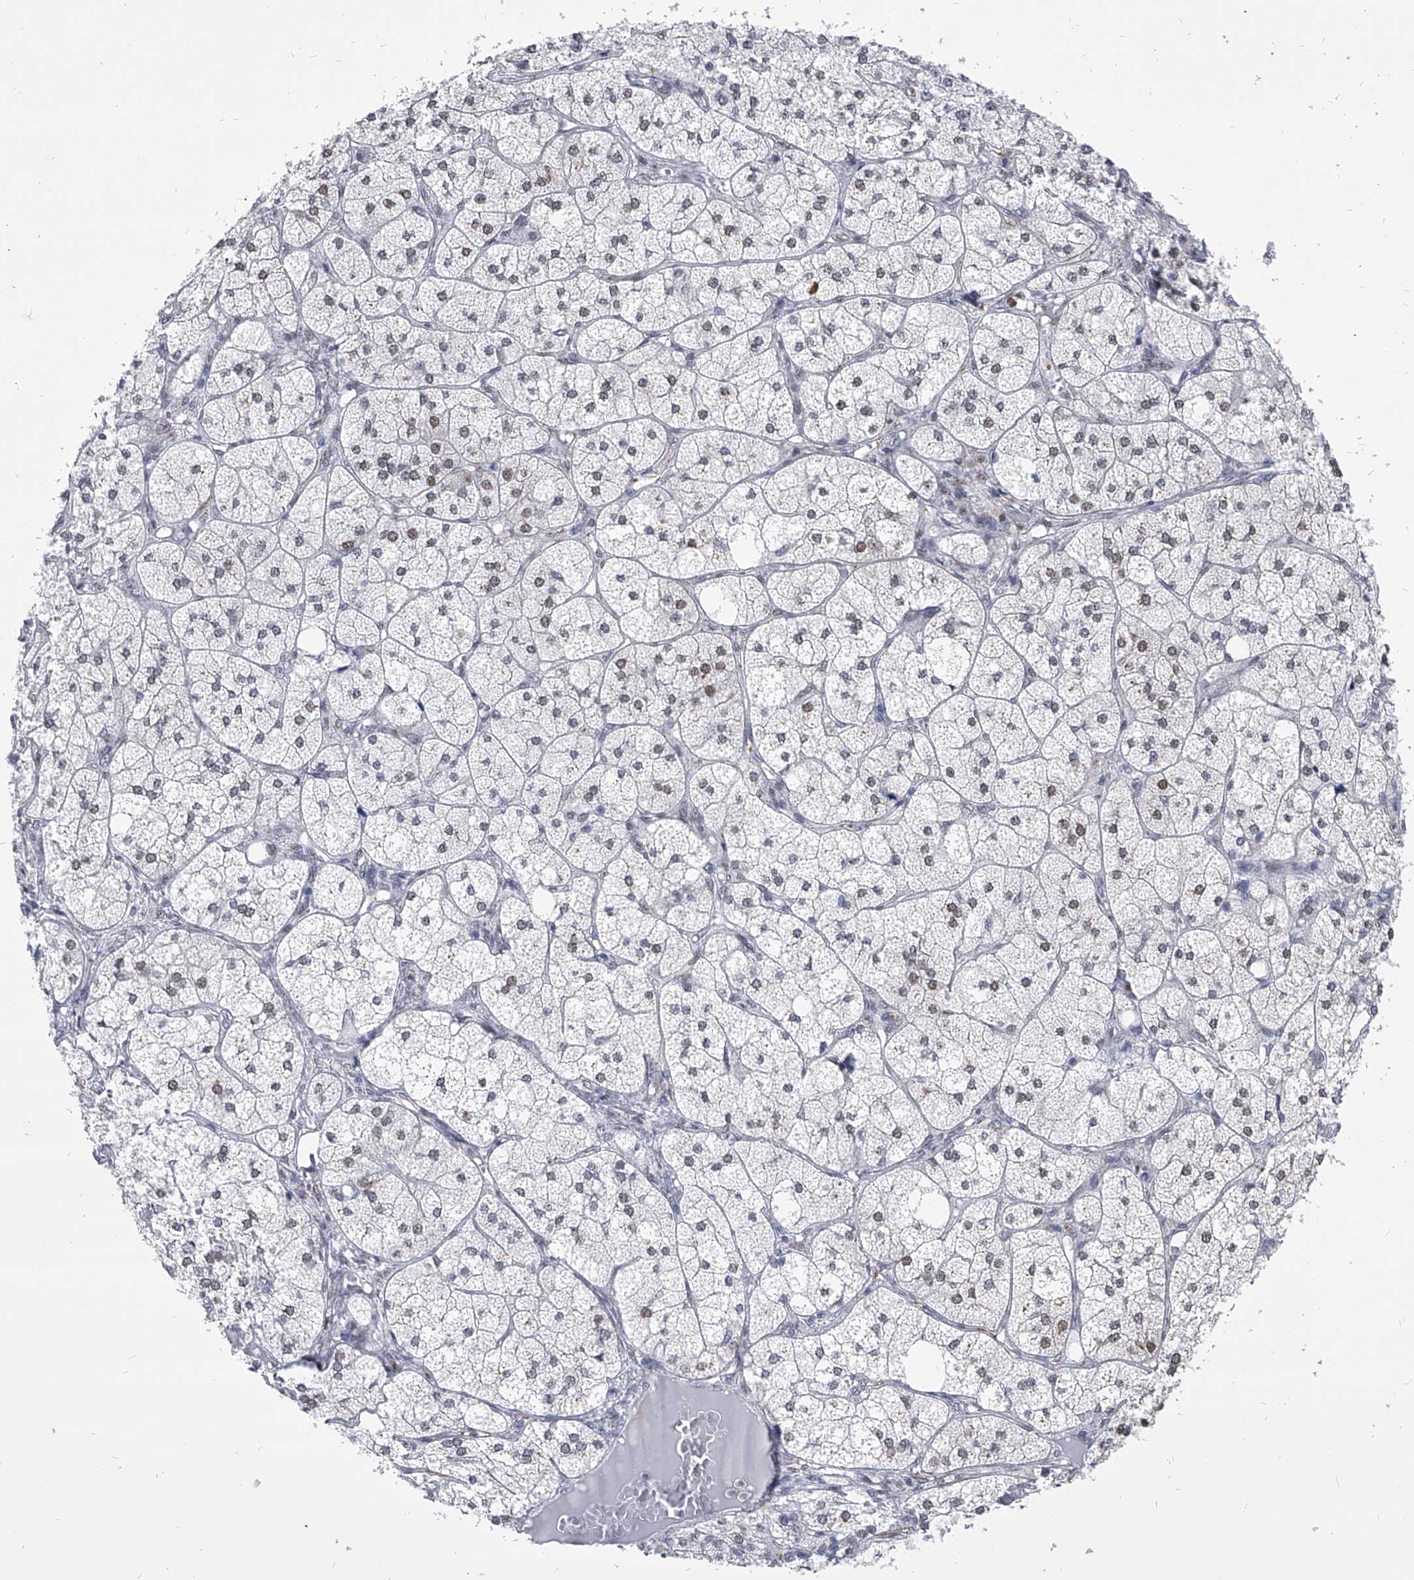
{"staining": {"intensity": "moderate", "quantity": "25%-75%", "location": "nuclear"}, "tissue": "adrenal gland", "cell_type": "Glandular cells", "image_type": "normal", "snomed": [{"axis": "morphology", "description": "Normal tissue, NOS"}, {"axis": "topography", "description": "Adrenal gland"}], "caption": "The photomicrograph displays immunohistochemical staining of normal adrenal gland. There is moderate nuclear staining is appreciated in about 25%-75% of glandular cells.", "gene": "EVA1C", "patient": {"sex": "female", "age": 61}}